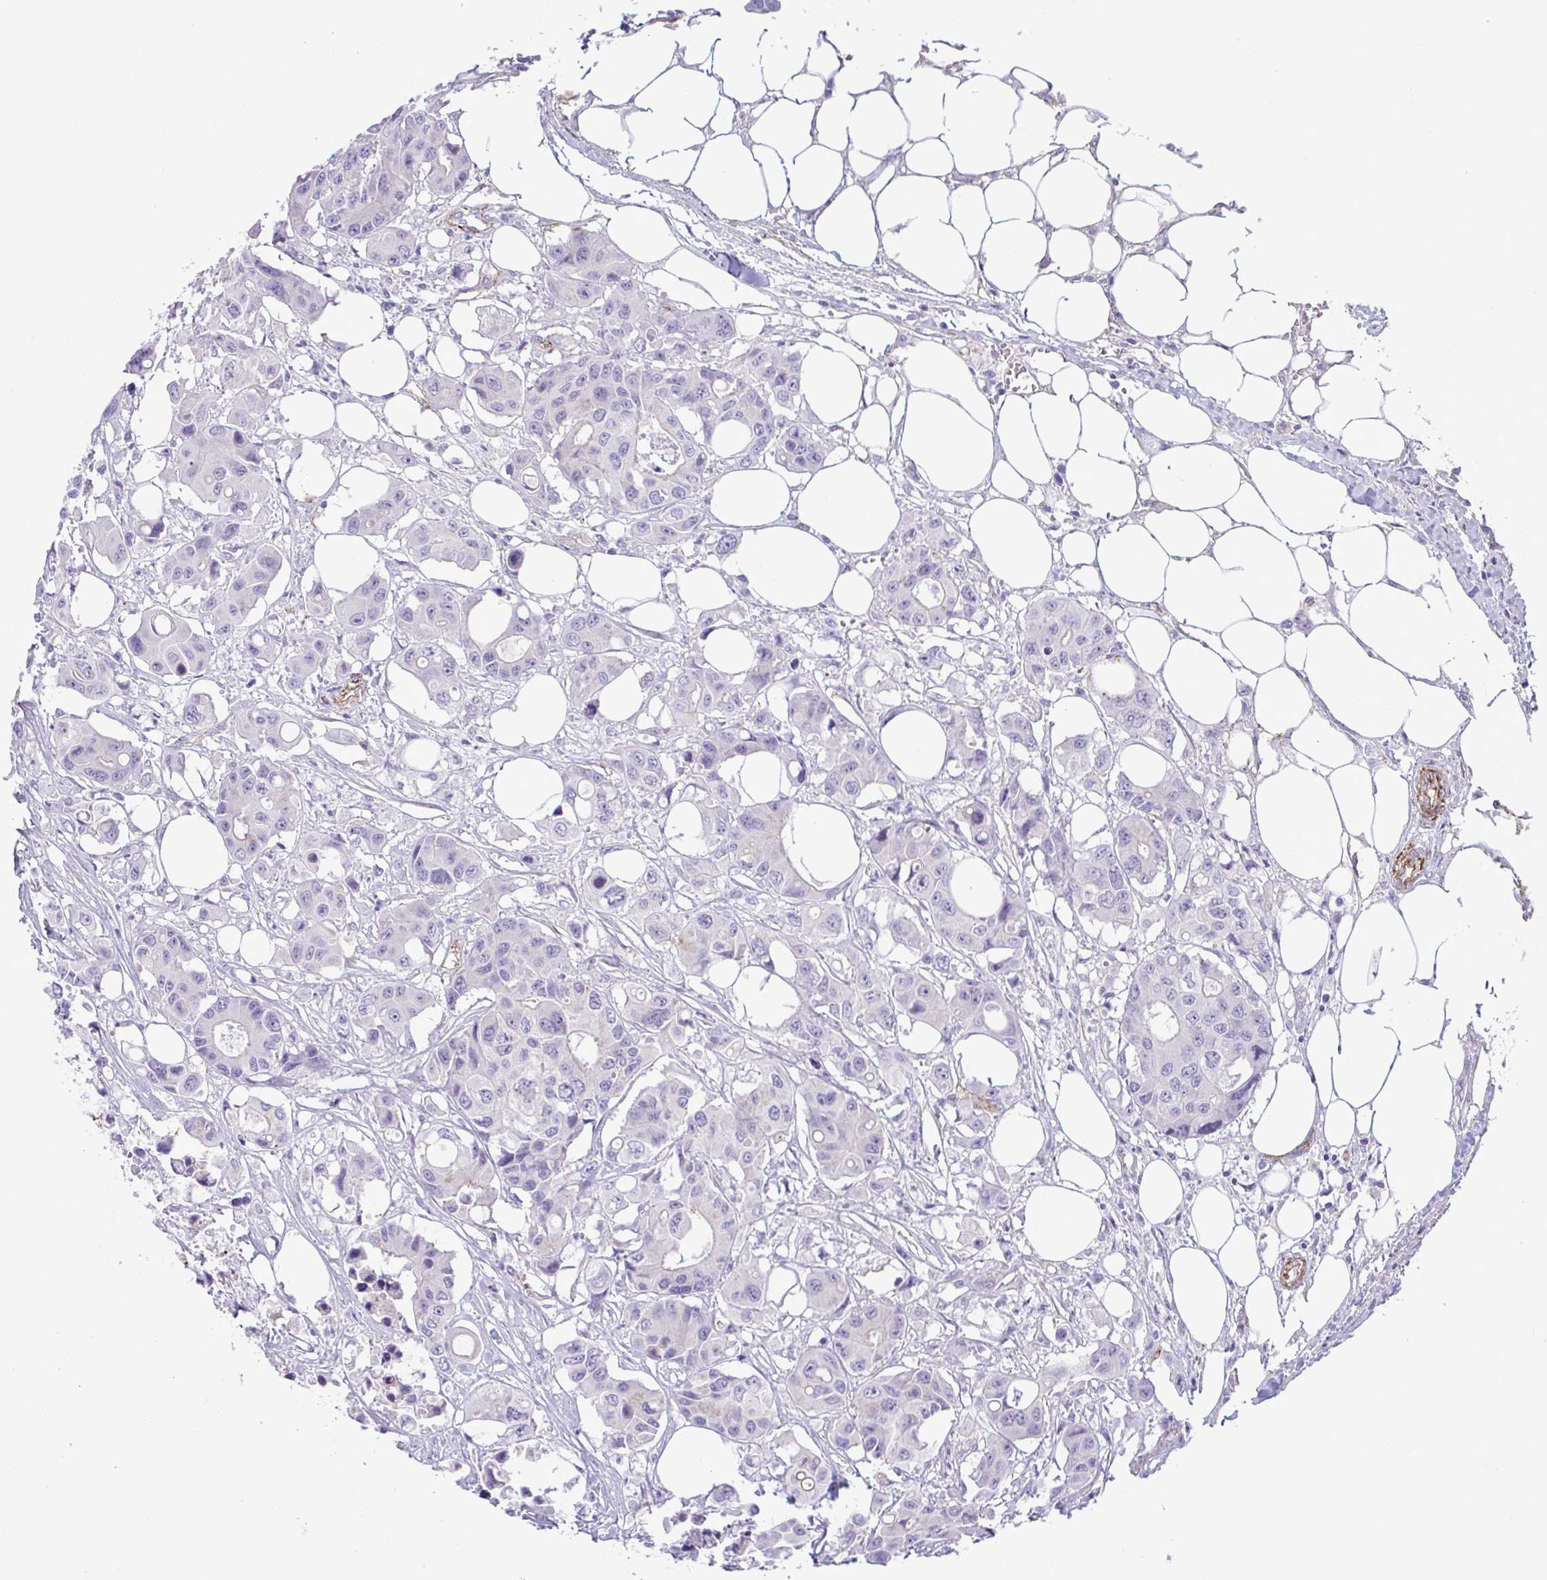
{"staining": {"intensity": "negative", "quantity": "none", "location": "none"}, "tissue": "colorectal cancer", "cell_type": "Tumor cells", "image_type": "cancer", "snomed": [{"axis": "morphology", "description": "Adenocarcinoma, NOS"}, {"axis": "topography", "description": "Colon"}], "caption": "This is an IHC photomicrograph of colorectal adenocarcinoma. There is no positivity in tumor cells.", "gene": "SYNPO2L", "patient": {"sex": "male", "age": 77}}